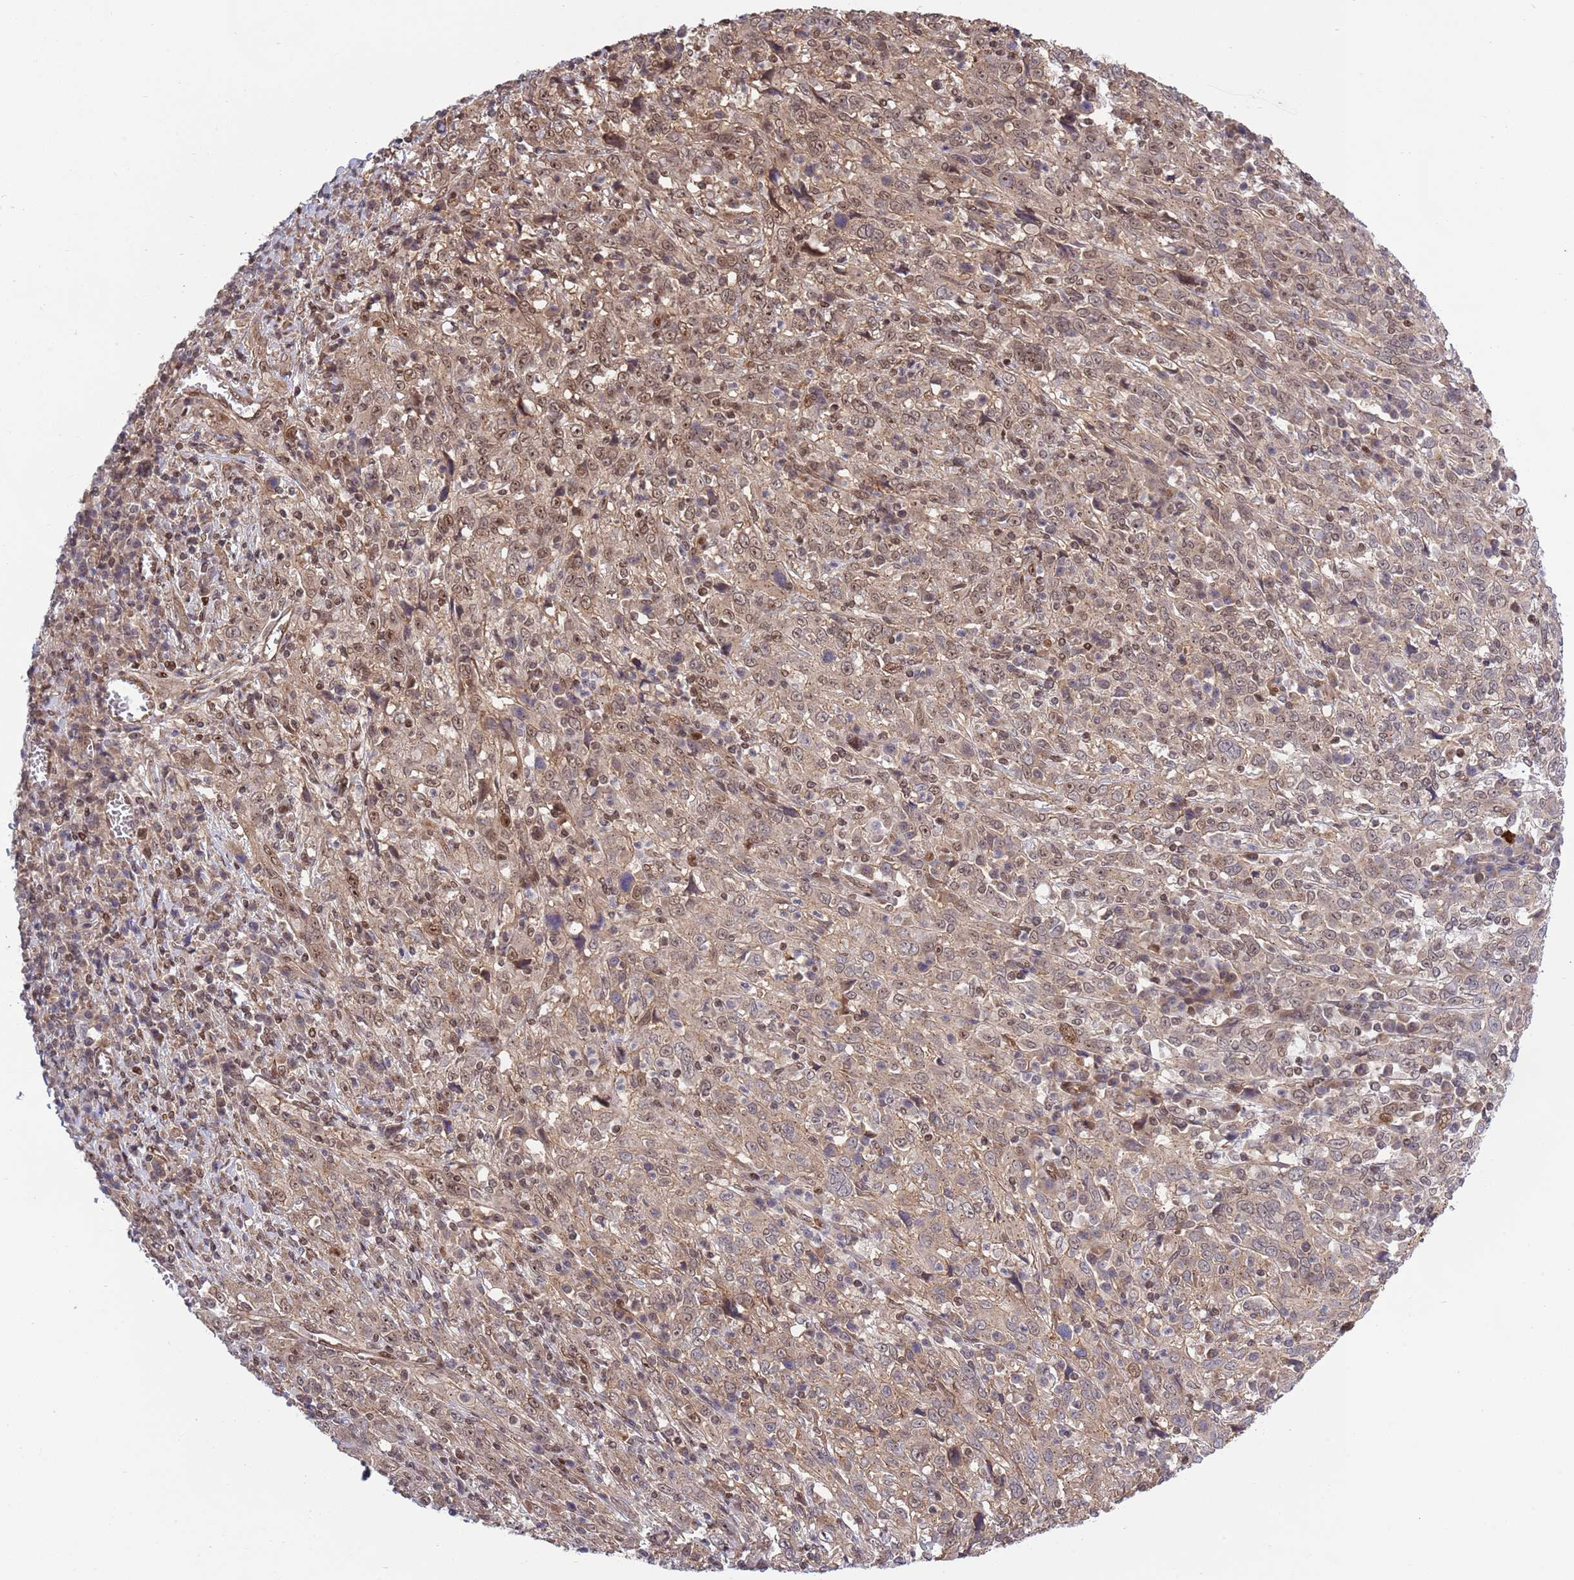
{"staining": {"intensity": "moderate", "quantity": "25%-75%", "location": "cytoplasmic/membranous,nuclear"}, "tissue": "cervical cancer", "cell_type": "Tumor cells", "image_type": "cancer", "snomed": [{"axis": "morphology", "description": "Squamous cell carcinoma, NOS"}, {"axis": "topography", "description": "Cervix"}], "caption": "Moderate cytoplasmic/membranous and nuclear positivity for a protein is present in about 25%-75% of tumor cells of cervical cancer (squamous cell carcinoma) using IHC.", "gene": "TBX10", "patient": {"sex": "female", "age": 46}}